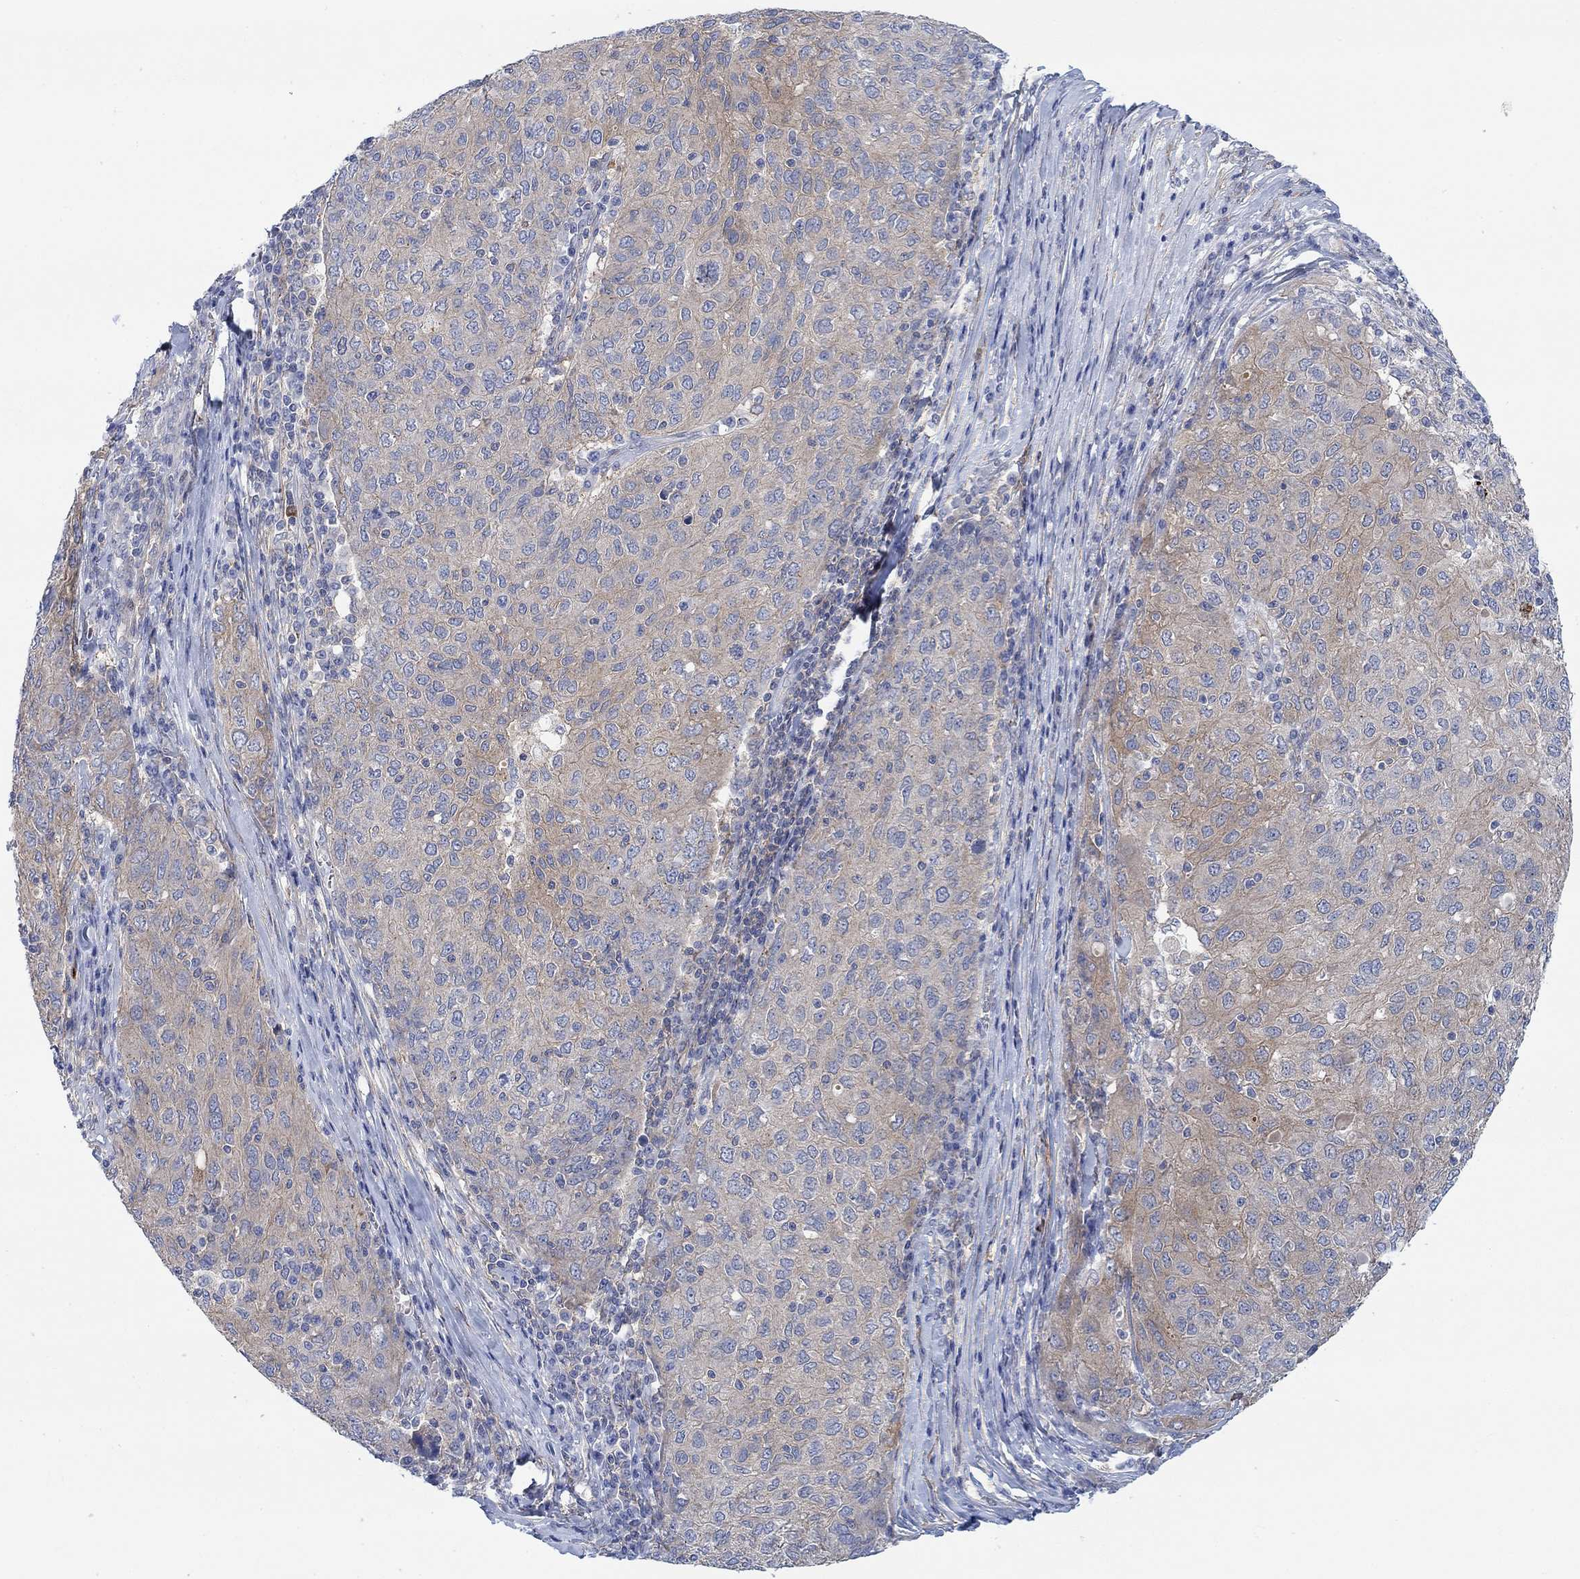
{"staining": {"intensity": "weak", "quantity": "<25%", "location": "cytoplasmic/membranous"}, "tissue": "ovarian cancer", "cell_type": "Tumor cells", "image_type": "cancer", "snomed": [{"axis": "morphology", "description": "Carcinoma, endometroid"}, {"axis": "topography", "description": "Ovary"}], "caption": "This is a histopathology image of immunohistochemistry staining of ovarian cancer (endometroid carcinoma), which shows no staining in tumor cells.", "gene": "PMFBP1", "patient": {"sex": "female", "age": 50}}